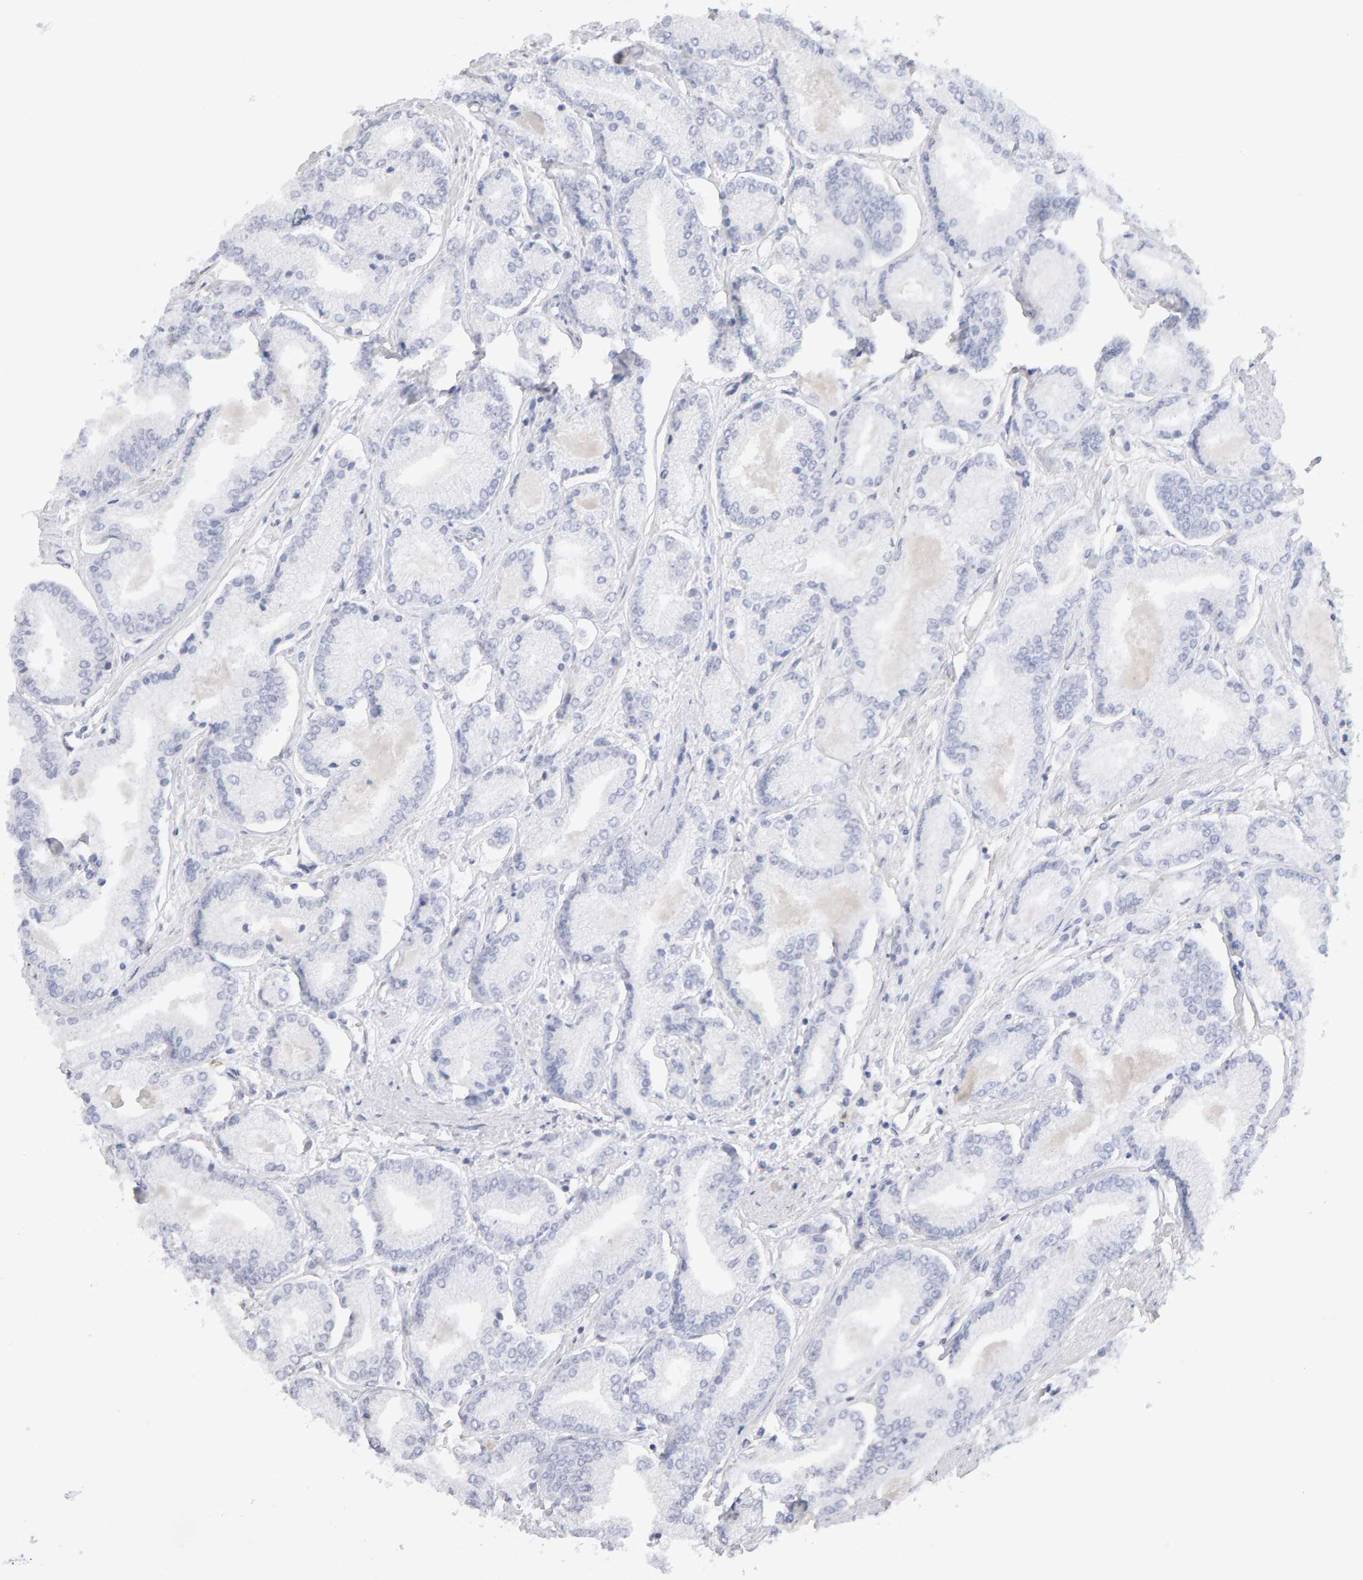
{"staining": {"intensity": "negative", "quantity": "none", "location": "none"}, "tissue": "prostate cancer", "cell_type": "Tumor cells", "image_type": "cancer", "snomed": [{"axis": "morphology", "description": "Adenocarcinoma, Low grade"}, {"axis": "topography", "description": "Prostate"}], "caption": "Immunohistochemical staining of prostate low-grade adenocarcinoma displays no significant expression in tumor cells. The staining was performed using DAB to visualize the protein expression in brown, while the nuclei were stained in blue with hematoxylin (Magnification: 20x).", "gene": "METRNL", "patient": {"sex": "male", "age": 52}}